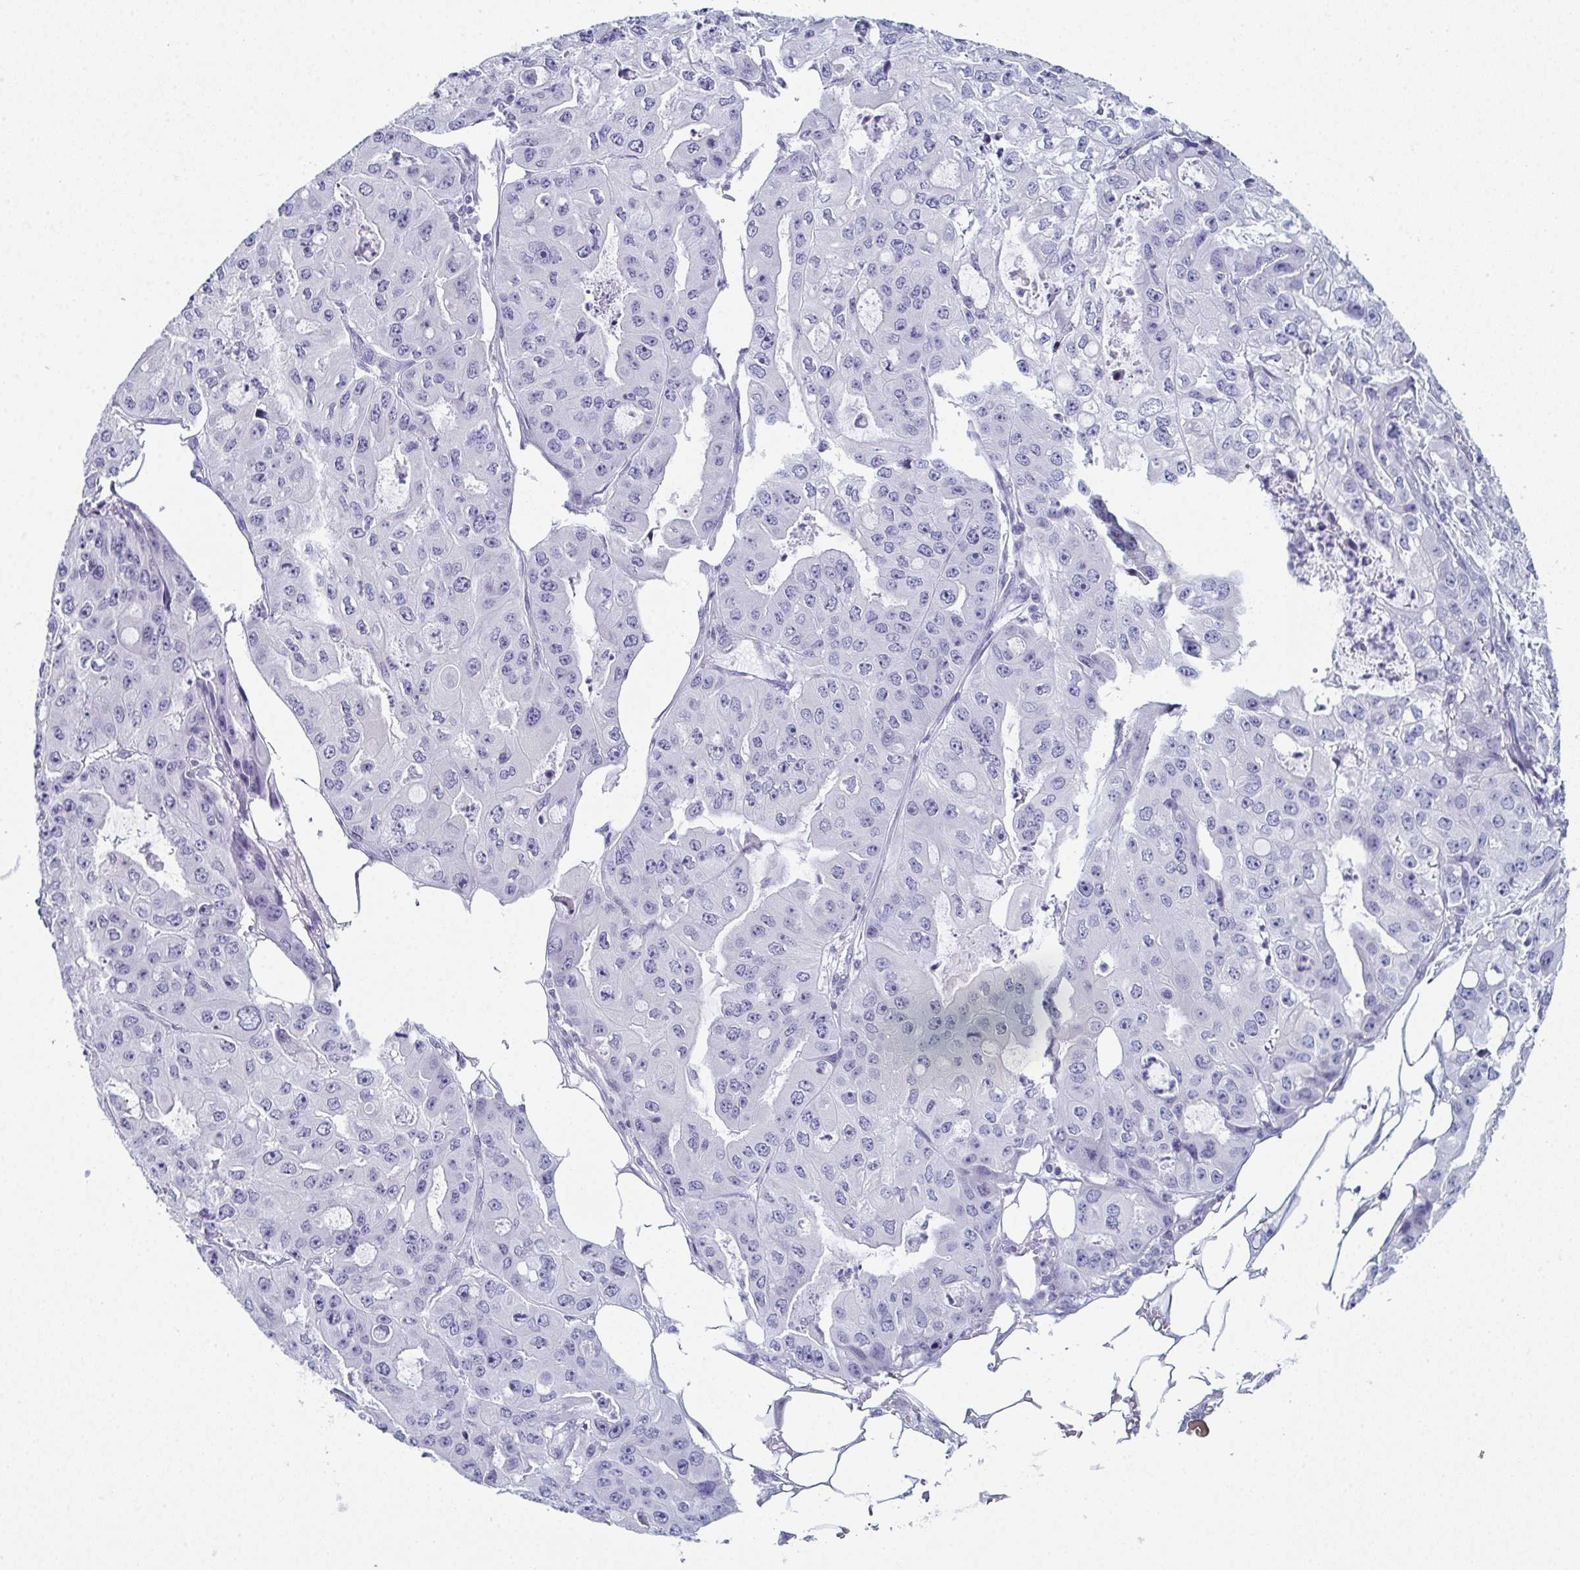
{"staining": {"intensity": "negative", "quantity": "none", "location": "none"}, "tissue": "ovarian cancer", "cell_type": "Tumor cells", "image_type": "cancer", "snomed": [{"axis": "morphology", "description": "Cystadenocarcinoma, serous, NOS"}, {"axis": "topography", "description": "Ovary"}], "caption": "A micrograph of human ovarian cancer is negative for staining in tumor cells.", "gene": "ENKUR", "patient": {"sex": "female", "age": 56}}